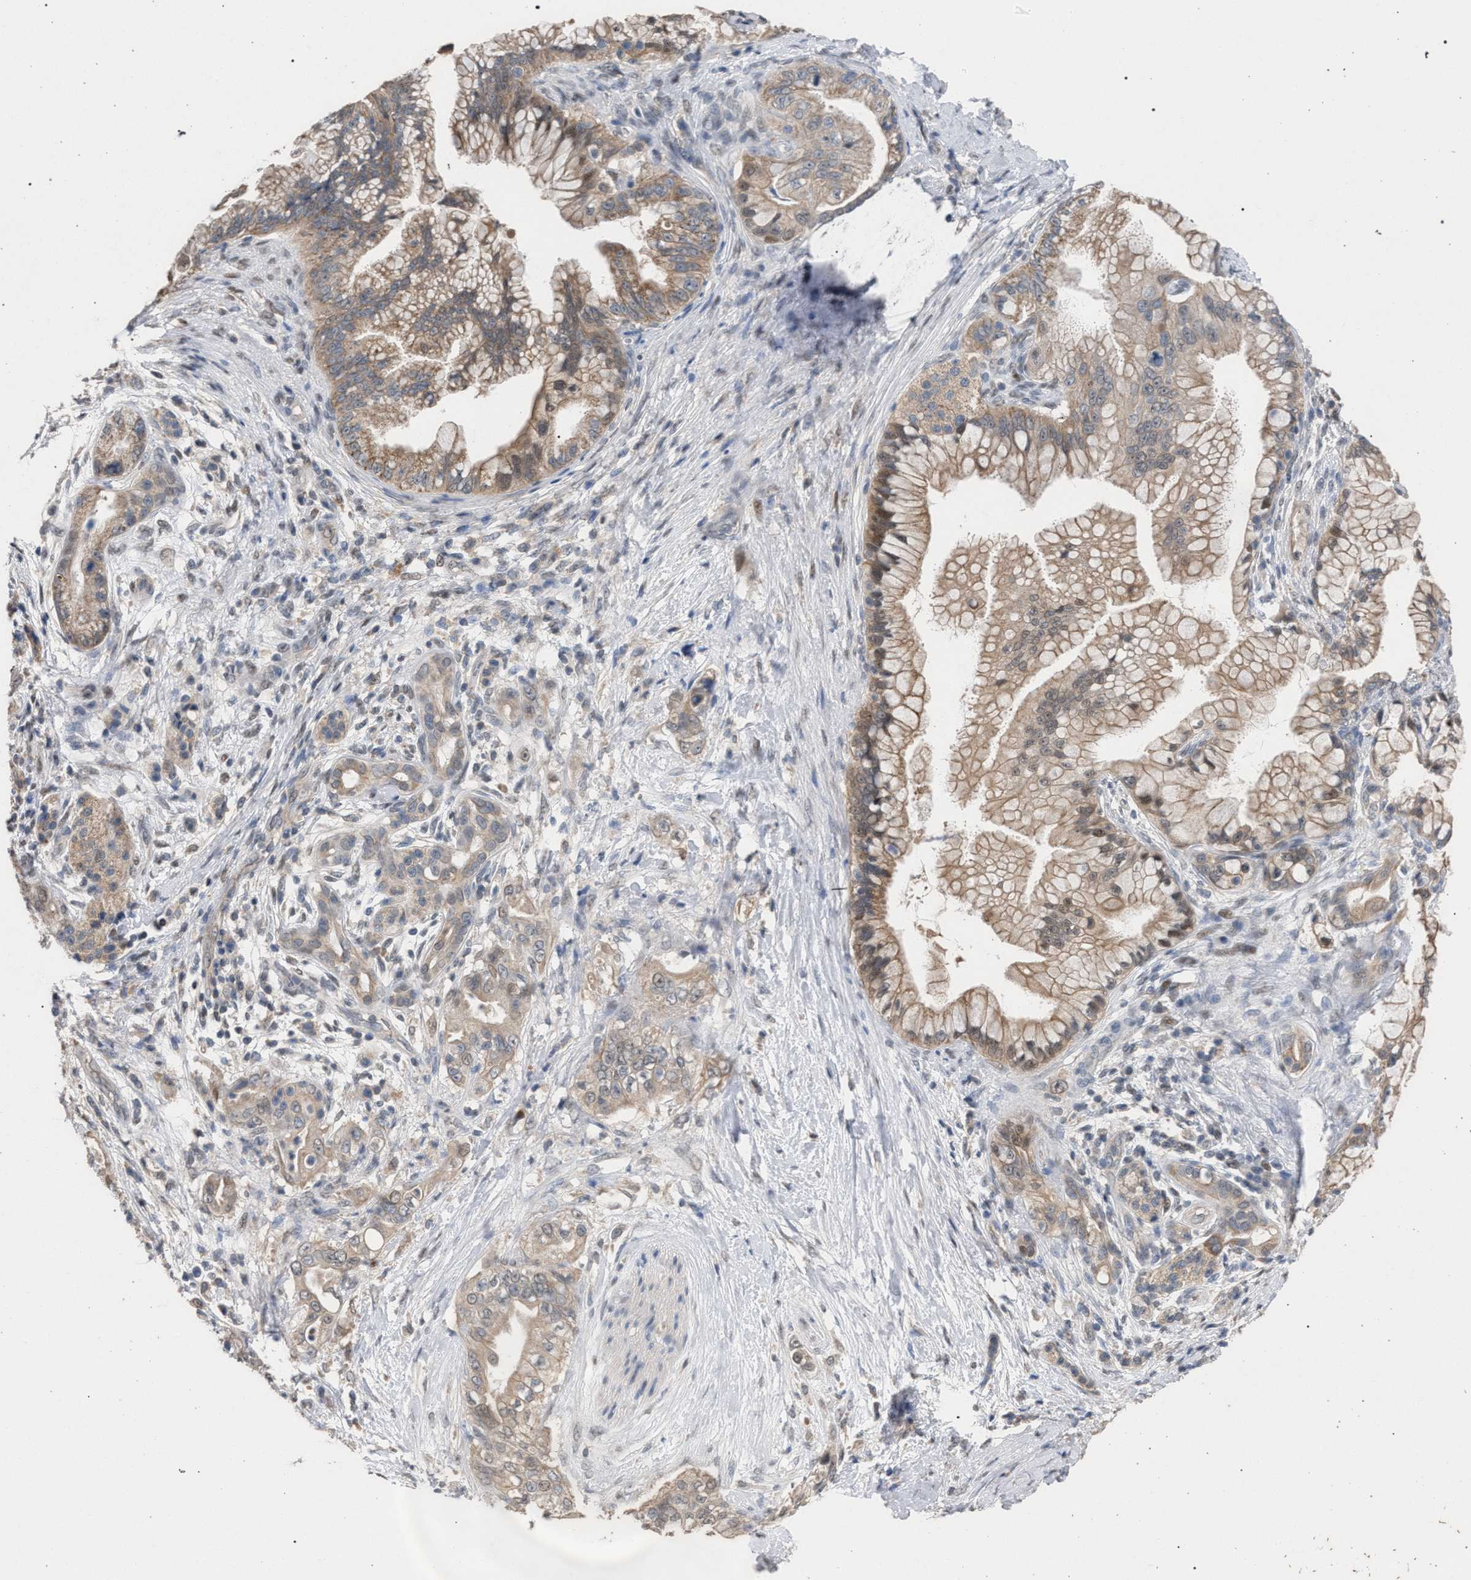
{"staining": {"intensity": "moderate", "quantity": ">75%", "location": "cytoplasmic/membranous"}, "tissue": "pancreatic cancer", "cell_type": "Tumor cells", "image_type": "cancer", "snomed": [{"axis": "morphology", "description": "Adenocarcinoma, NOS"}, {"axis": "topography", "description": "Pancreas"}], "caption": "Immunohistochemical staining of pancreatic cancer (adenocarcinoma) displays medium levels of moderate cytoplasmic/membranous staining in about >75% of tumor cells. The staining is performed using DAB (3,3'-diaminobenzidine) brown chromogen to label protein expression. The nuclei are counter-stained blue using hematoxylin.", "gene": "TECPR1", "patient": {"sex": "male", "age": 59}}